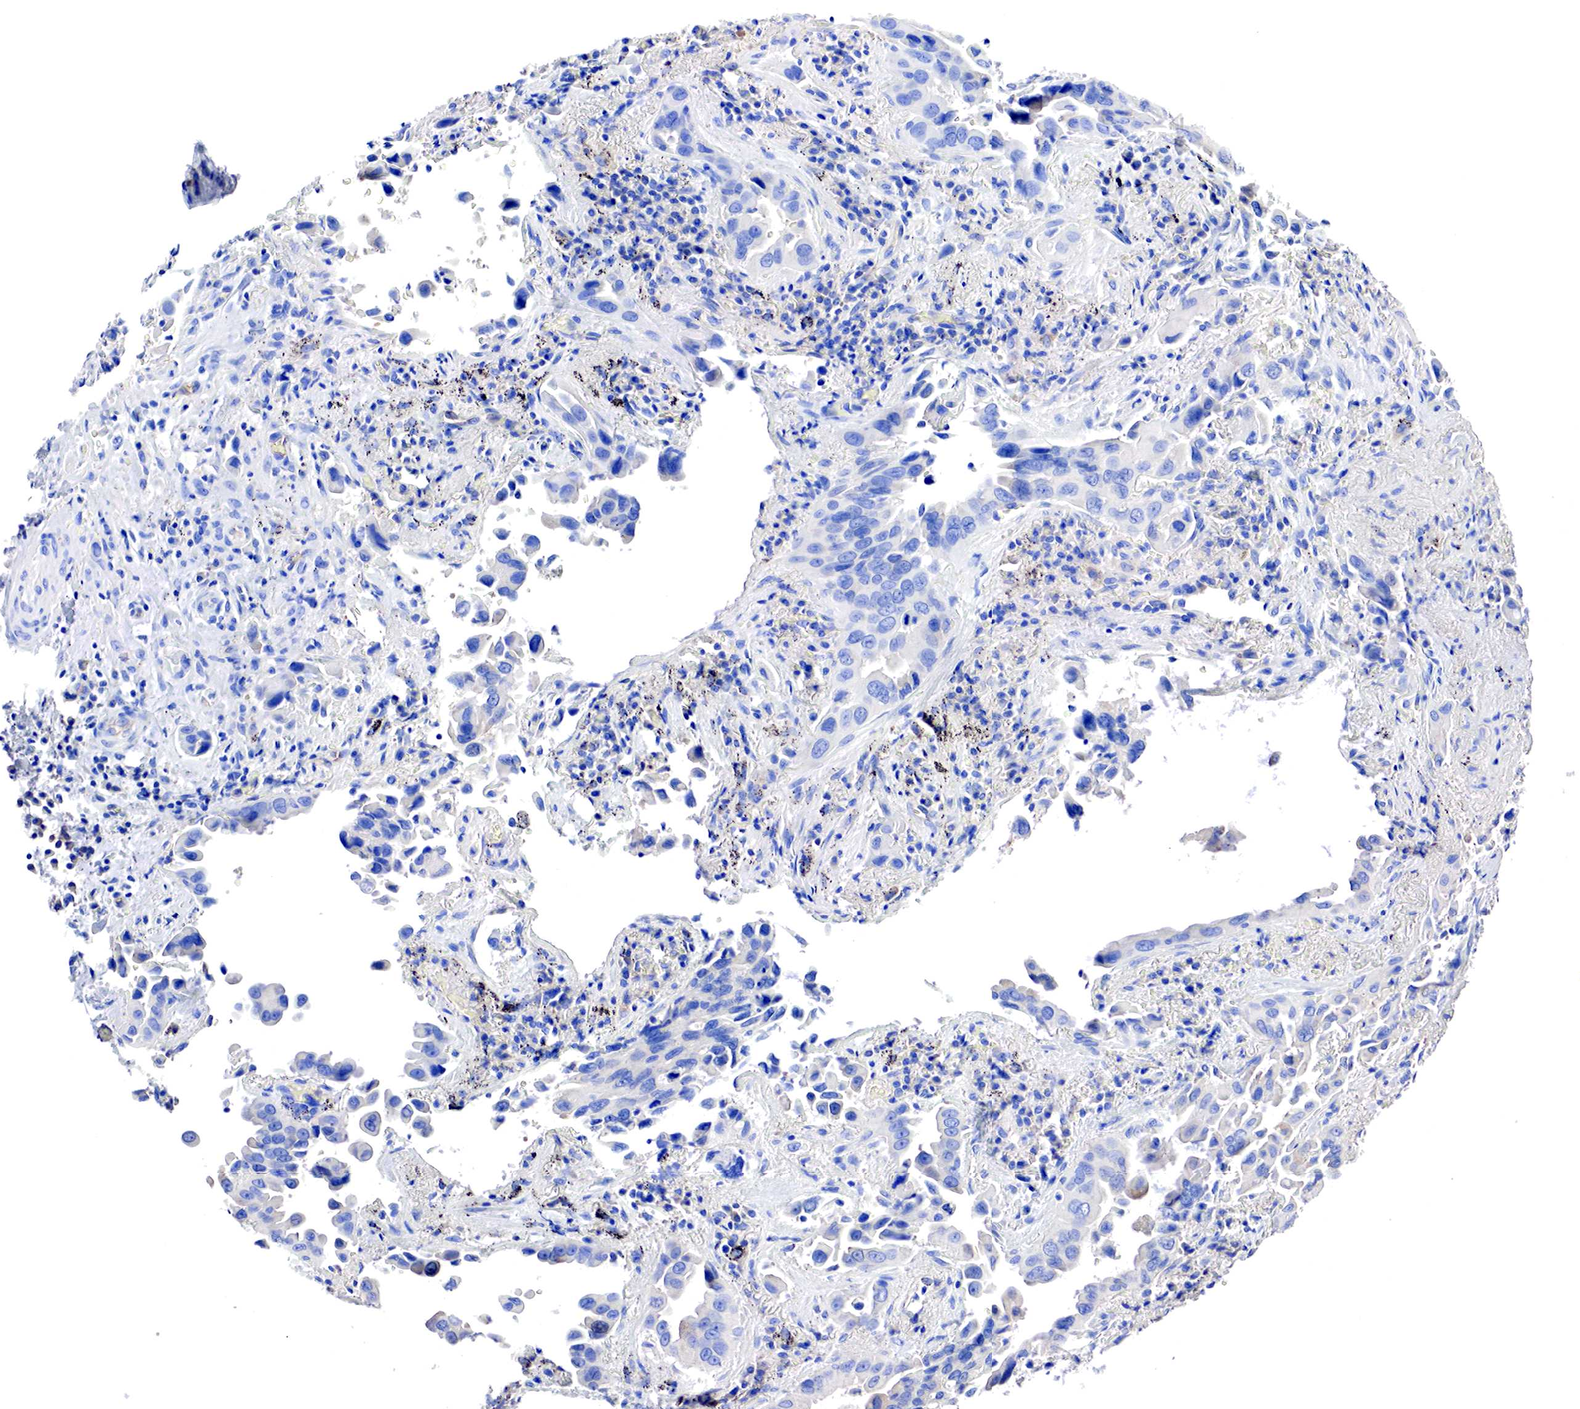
{"staining": {"intensity": "weak", "quantity": "<25%", "location": "cytoplasmic/membranous"}, "tissue": "lung cancer", "cell_type": "Tumor cells", "image_type": "cancer", "snomed": [{"axis": "morphology", "description": "Adenocarcinoma, NOS"}, {"axis": "topography", "description": "Lung"}], "caption": "DAB immunohistochemical staining of human adenocarcinoma (lung) demonstrates no significant staining in tumor cells.", "gene": "RDX", "patient": {"sex": "male", "age": 68}}